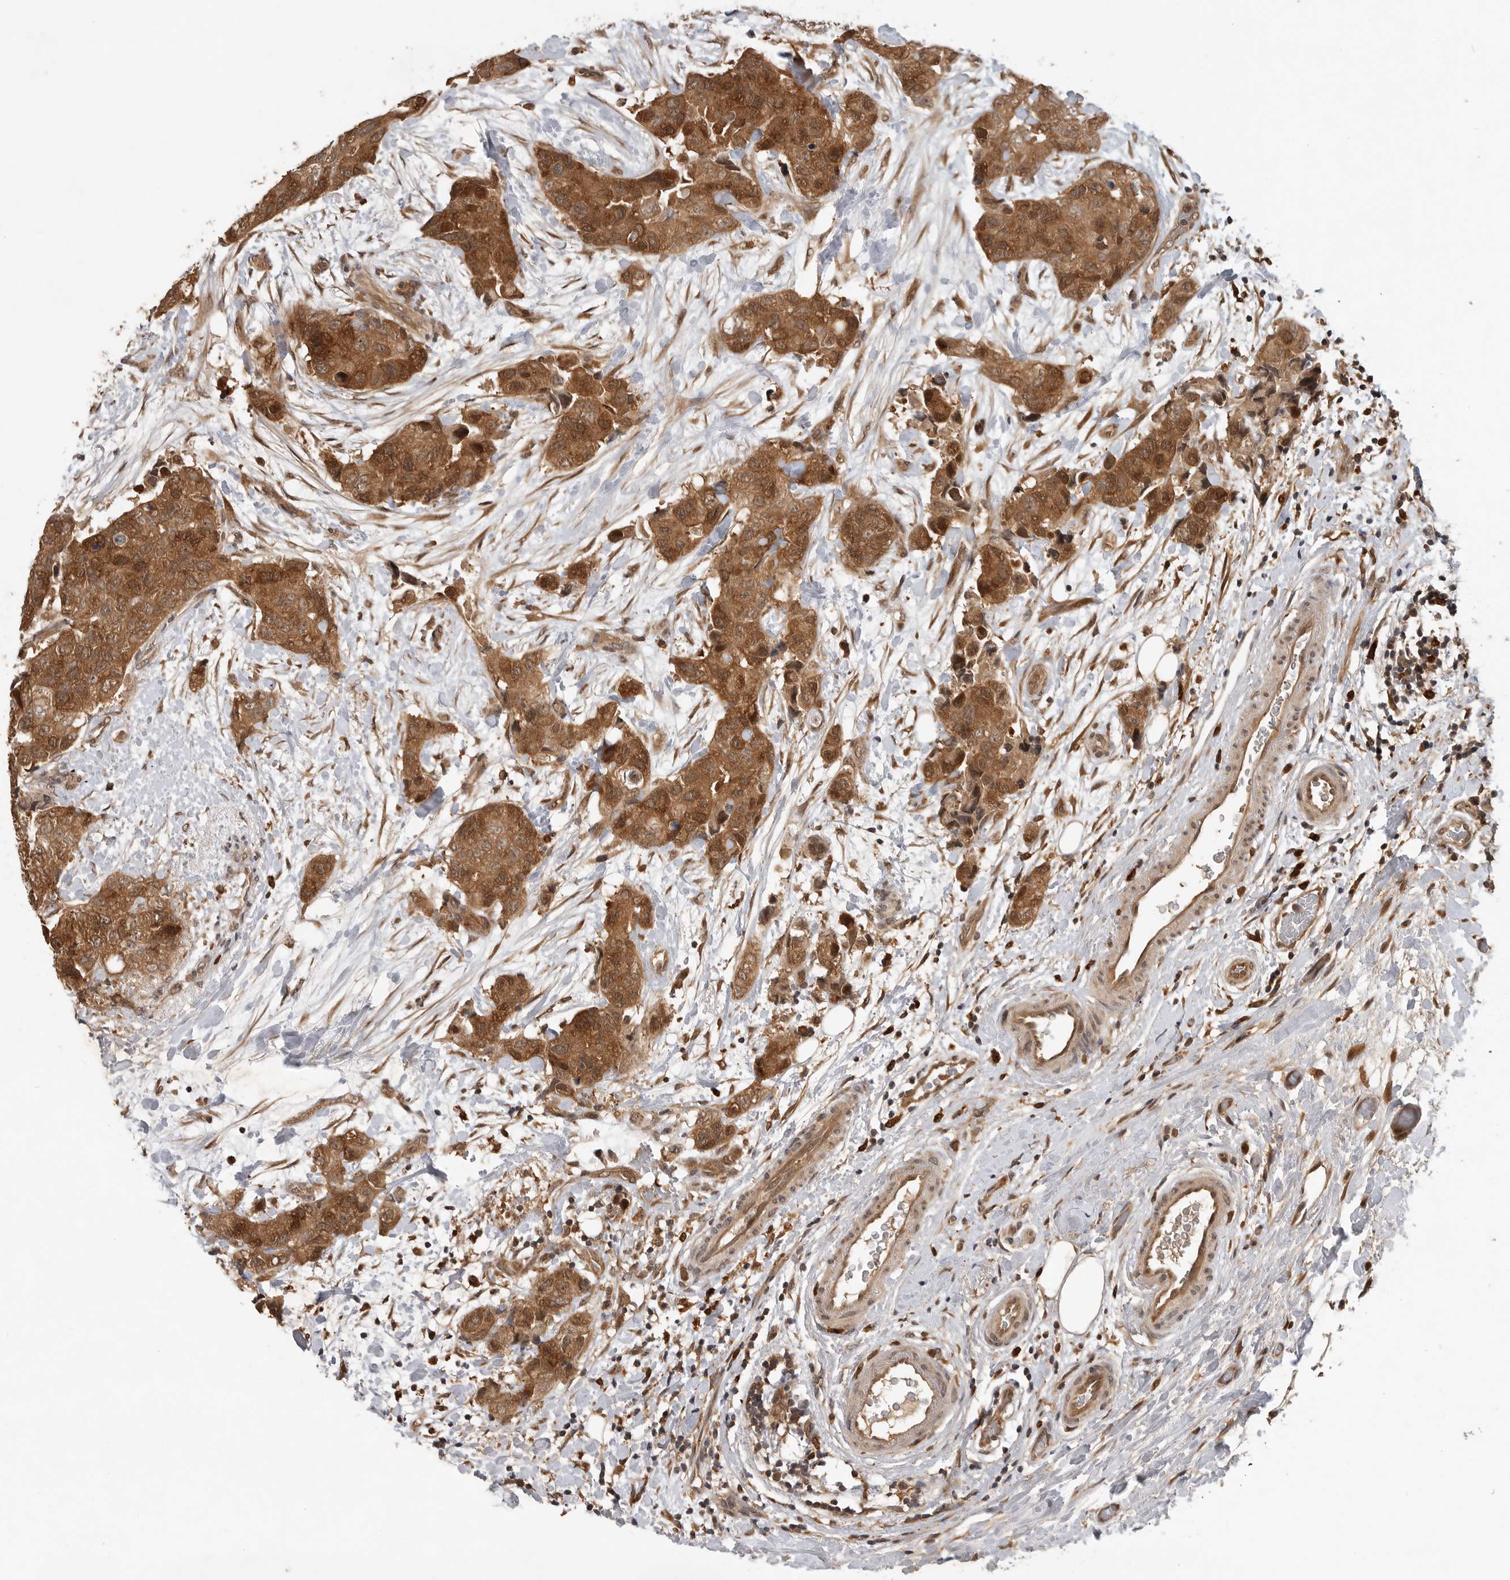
{"staining": {"intensity": "moderate", "quantity": ">75%", "location": "cytoplasmic/membranous,nuclear"}, "tissue": "breast cancer", "cell_type": "Tumor cells", "image_type": "cancer", "snomed": [{"axis": "morphology", "description": "Duct carcinoma"}, {"axis": "topography", "description": "Breast"}], "caption": "About >75% of tumor cells in breast cancer reveal moderate cytoplasmic/membranous and nuclear protein staining as visualized by brown immunohistochemical staining.", "gene": "OSBPL9", "patient": {"sex": "female", "age": 62}}